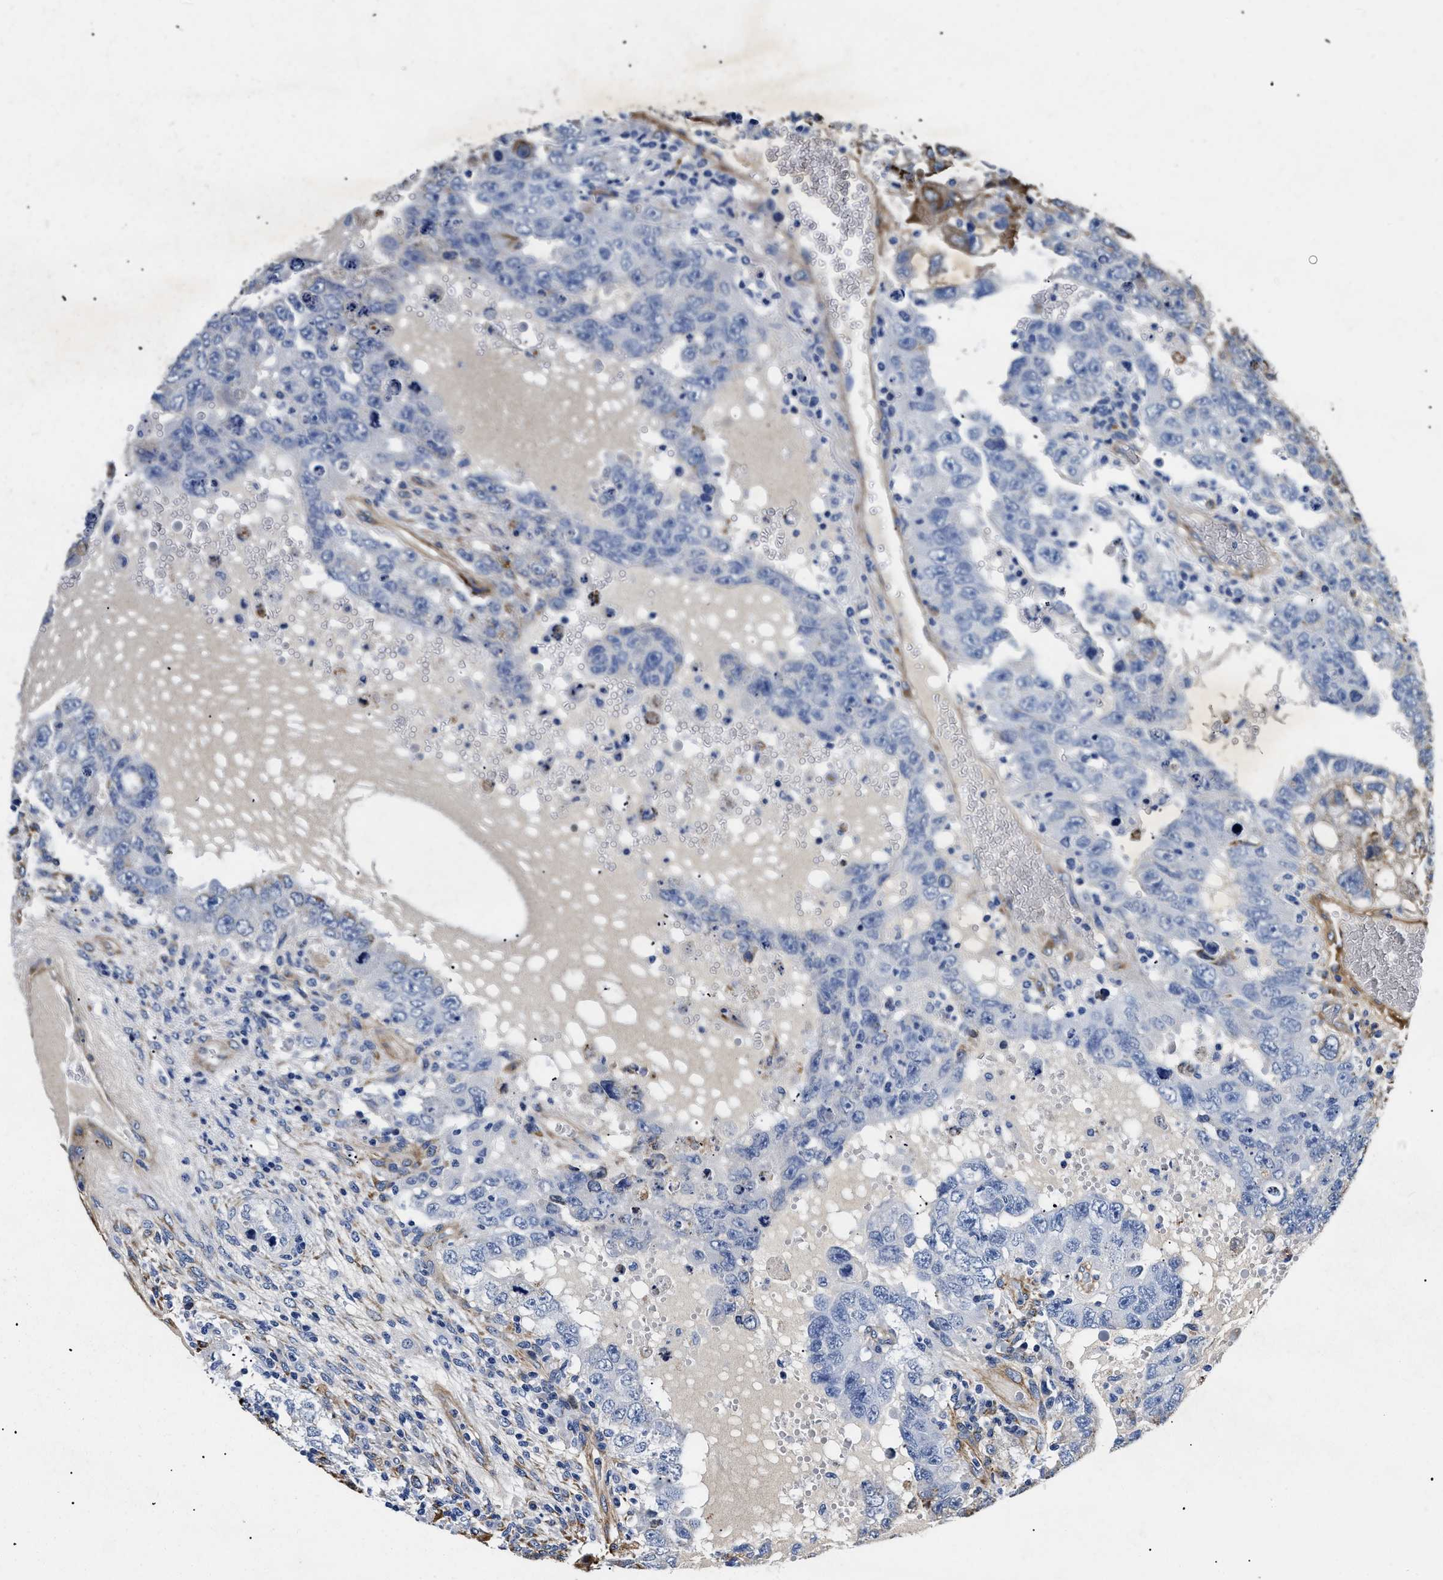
{"staining": {"intensity": "negative", "quantity": "none", "location": "none"}, "tissue": "testis cancer", "cell_type": "Tumor cells", "image_type": "cancer", "snomed": [{"axis": "morphology", "description": "Carcinoma, Embryonal, NOS"}, {"axis": "topography", "description": "Testis"}], "caption": "Immunohistochemical staining of testis cancer shows no significant staining in tumor cells.", "gene": "LAMA3", "patient": {"sex": "male", "age": 26}}